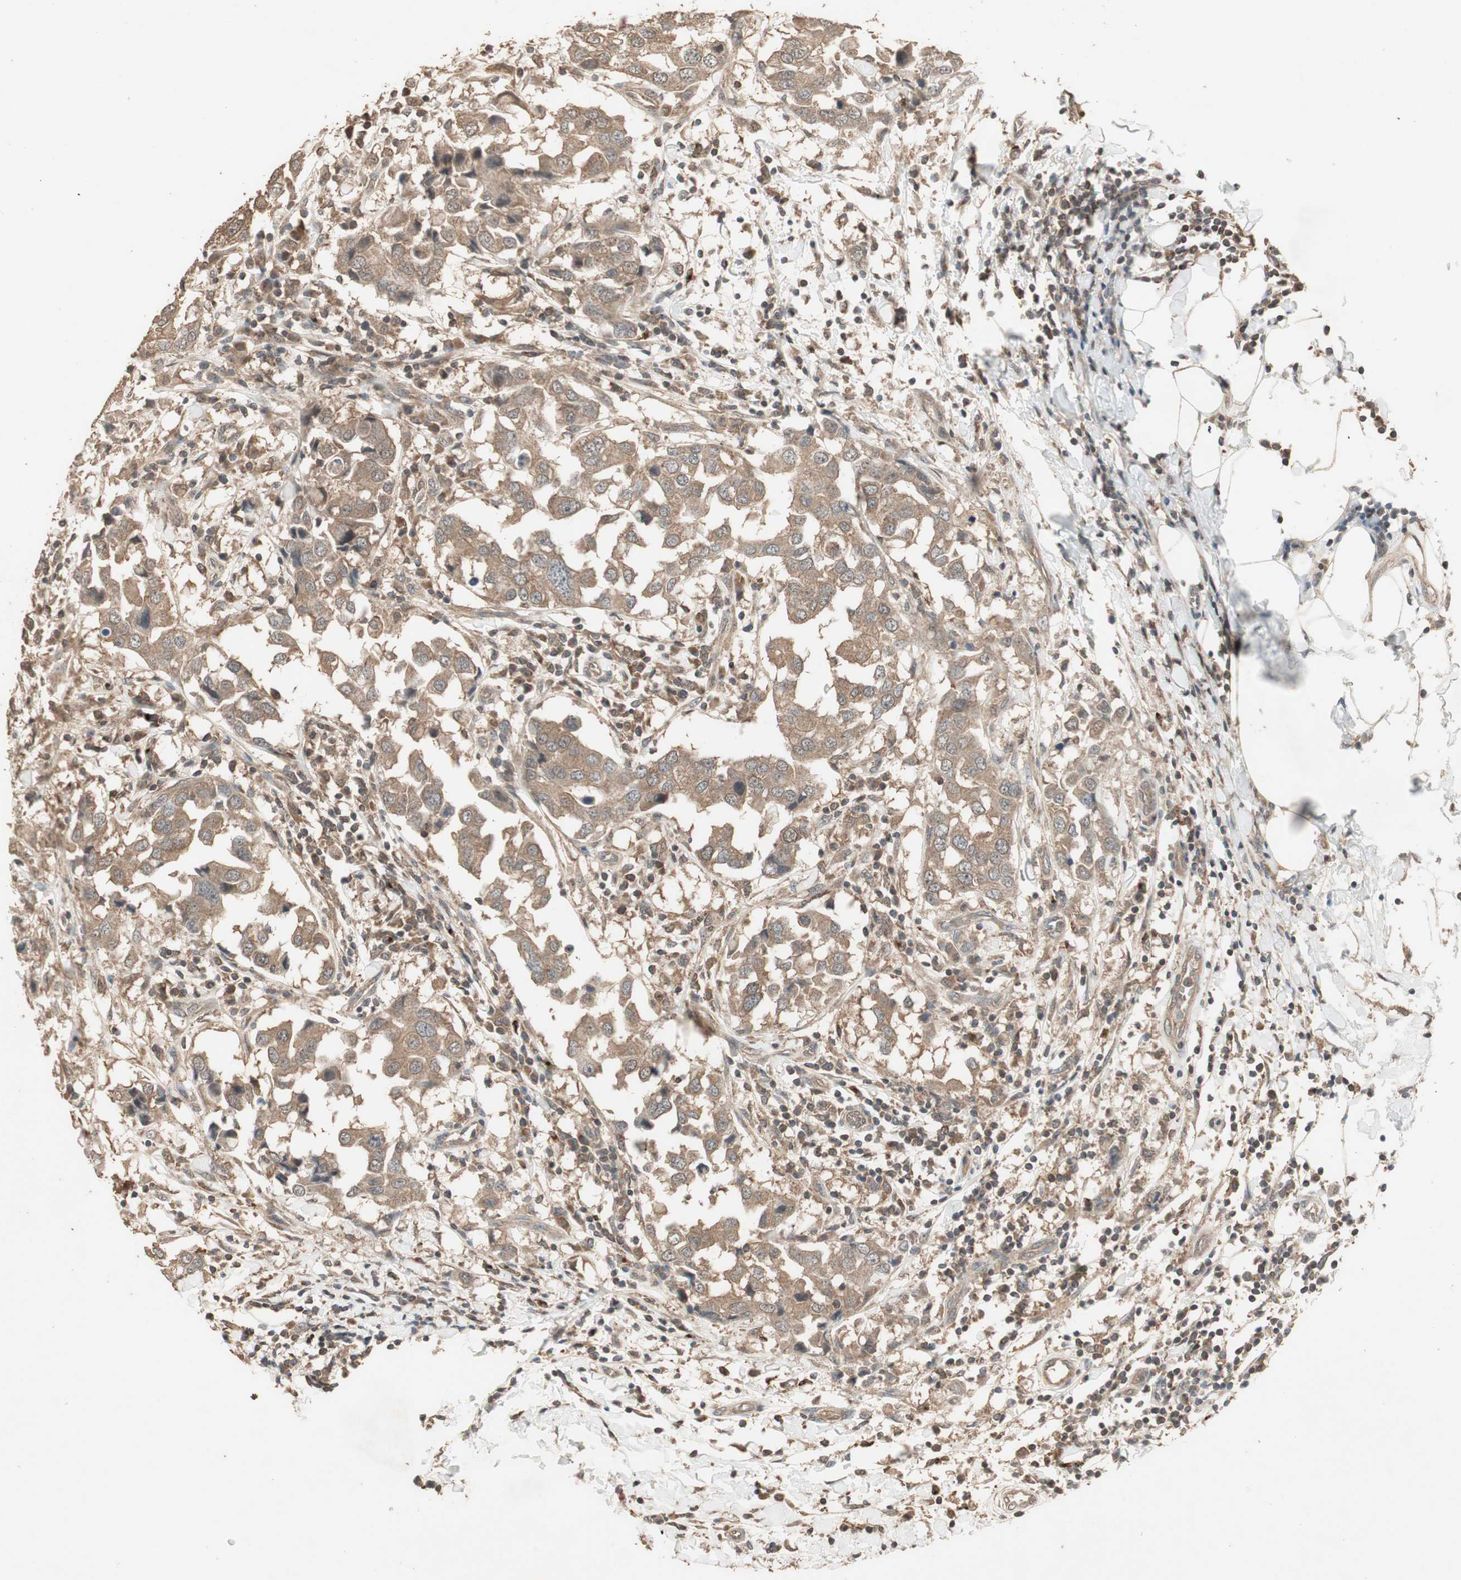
{"staining": {"intensity": "moderate", "quantity": ">75%", "location": "cytoplasmic/membranous"}, "tissue": "breast cancer", "cell_type": "Tumor cells", "image_type": "cancer", "snomed": [{"axis": "morphology", "description": "Duct carcinoma"}, {"axis": "topography", "description": "Breast"}], "caption": "Approximately >75% of tumor cells in breast cancer (intraductal carcinoma) show moderate cytoplasmic/membranous protein positivity as visualized by brown immunohistochemical staining.", "gene": "UBAC1", "patient": {"sex": "female", "age": 27}}